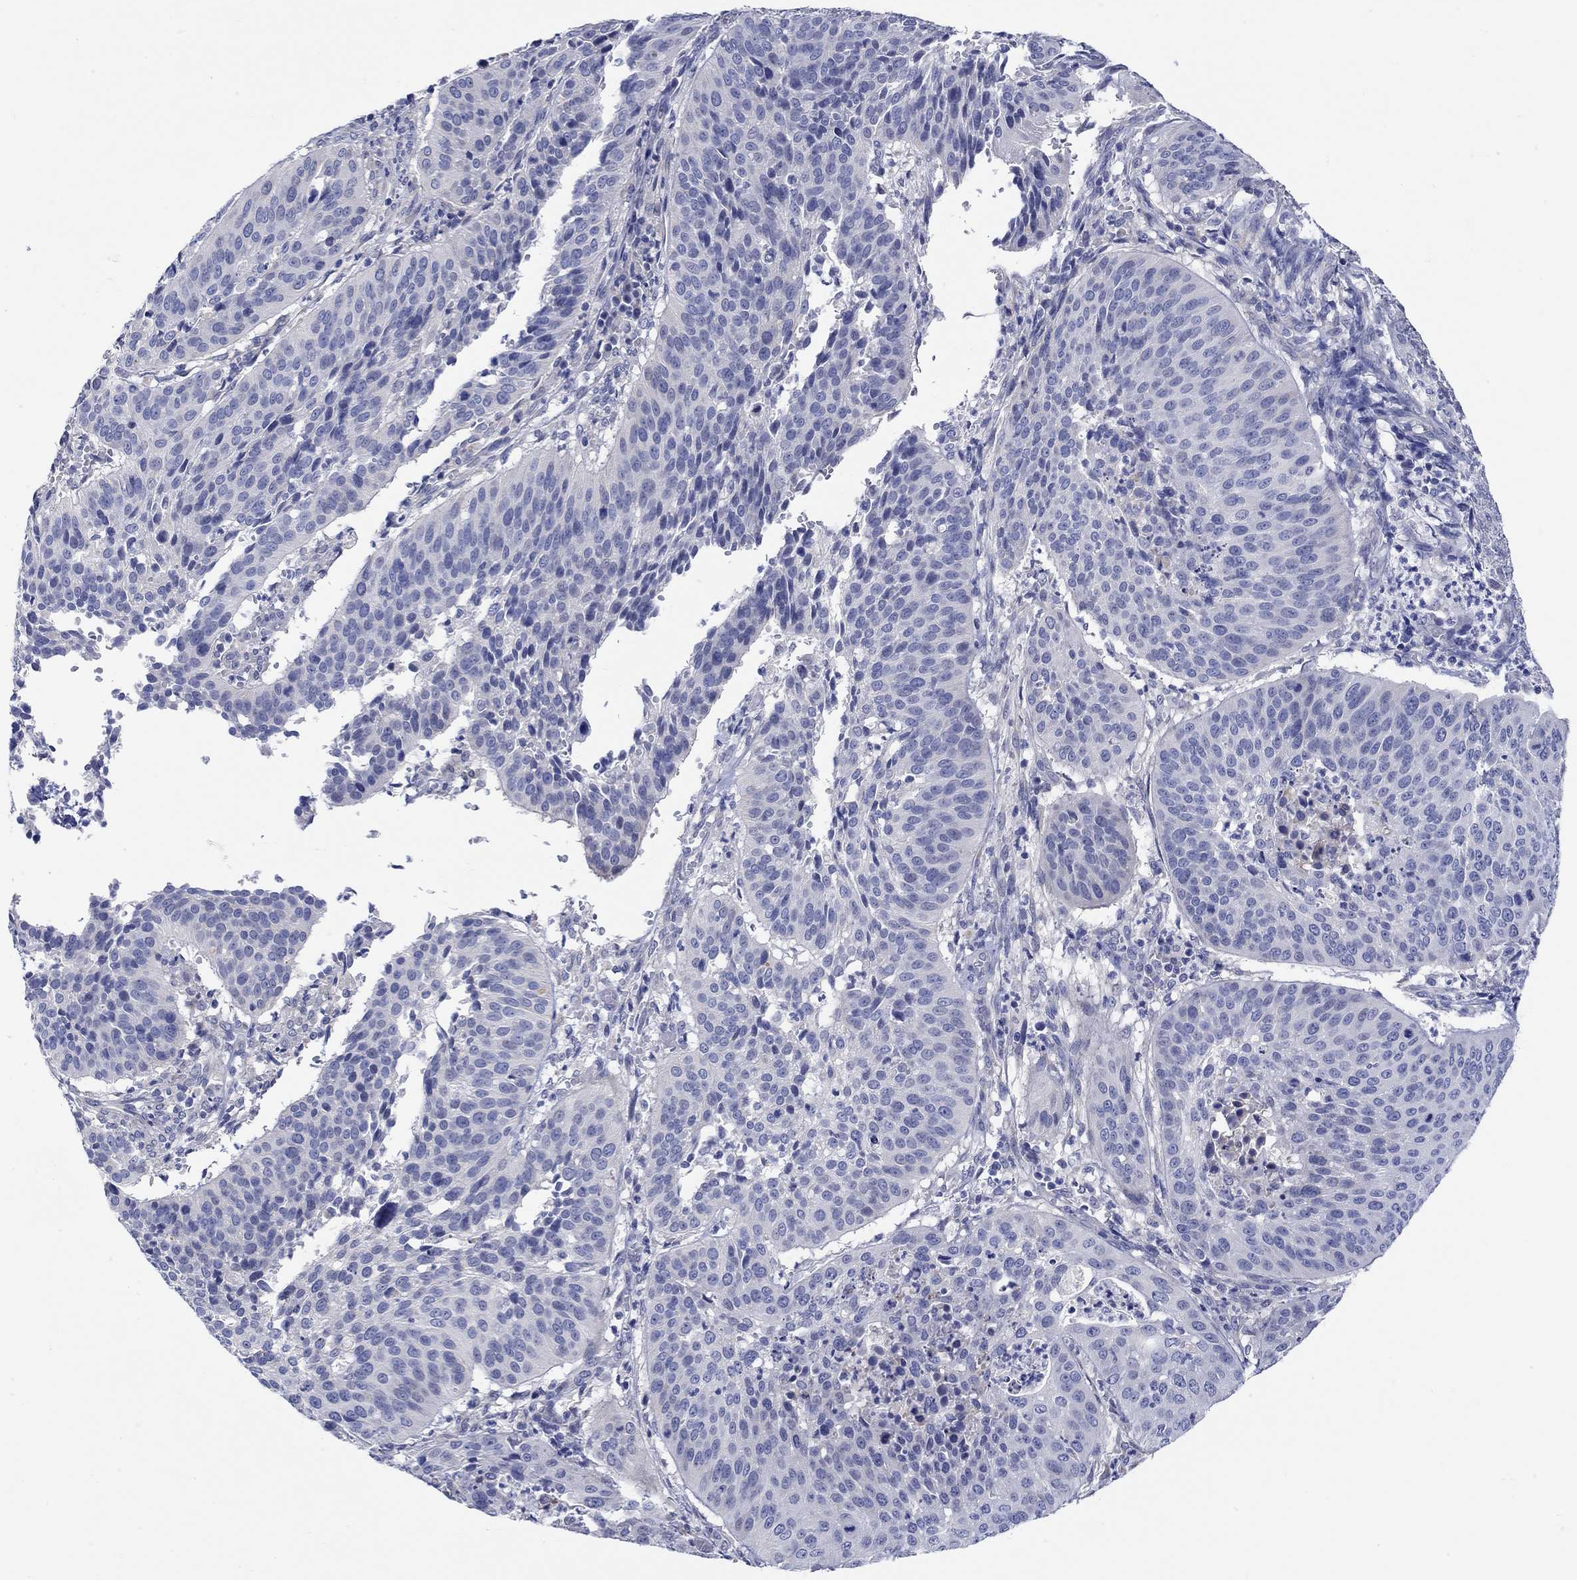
{"staining": {"intensity": "negative", "quantity": "none", "location": "none"}, "tissue": "cervical cancer", "cell_type": "Tumor cells", "image_type": "cancer", "snomed": [{"axis": "morphology", "description": "Normal tissue, NOS"}, {"axis": "morphology", "description": "Squamous cell carcinoma, NOS"}, {"axis": "topography", "description": "Cervix"}], "caption": "This is a micrograph of IHC staining of squamous cell carcinoma (cervical), which shows no positivity in tumor cells.", "gene": "KRT222", "patient": {"sex": "female", "age": 39}}